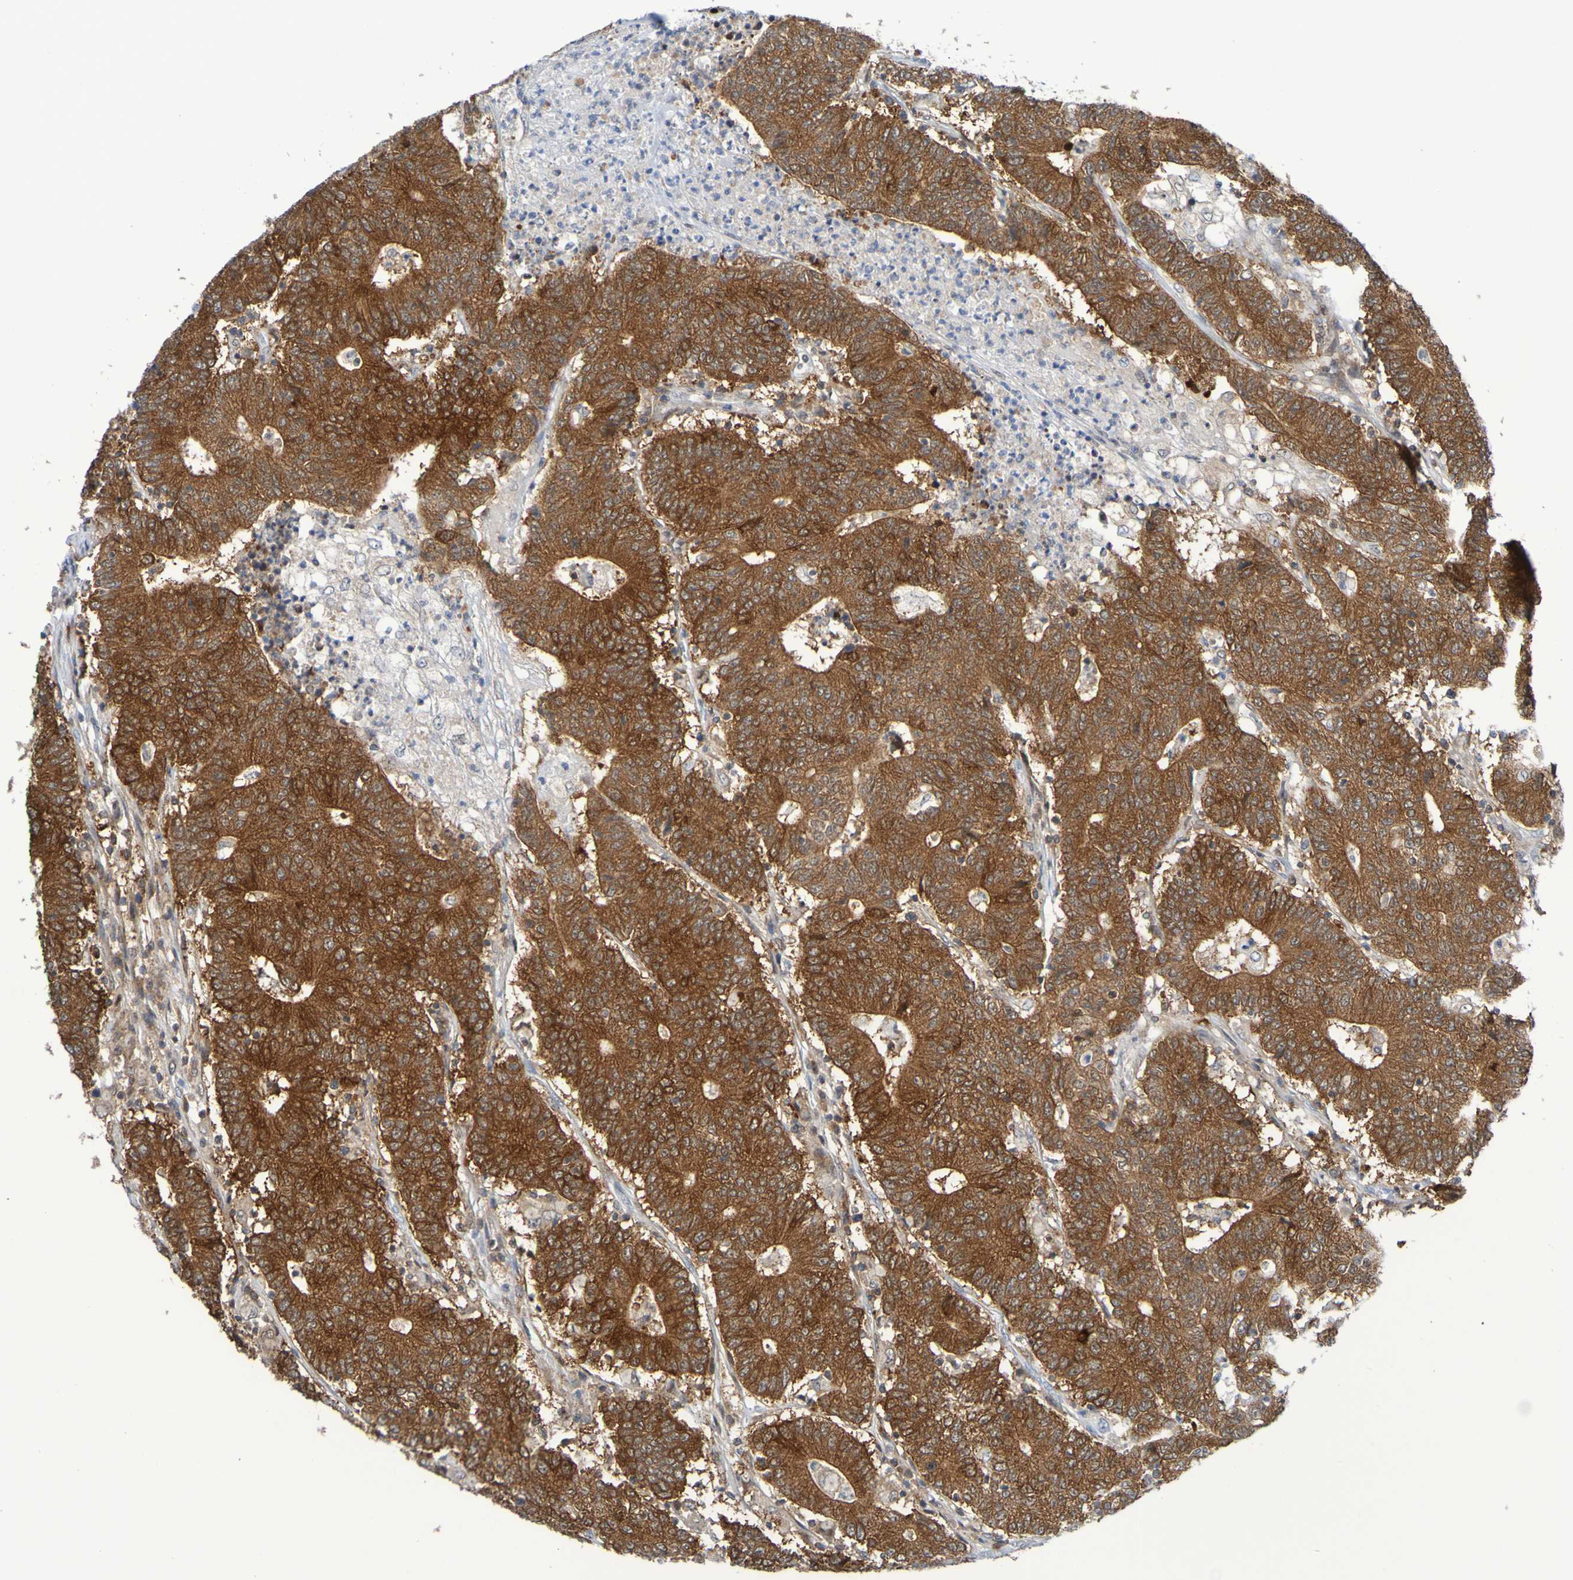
{"staining": {"intensity": "strong", "quantity": ">75%", "location": "cytoplasmic/membranous"}, "tissue": "colorectal cancer", "cell_type": "Tumor cells", "image_type": "cancer", "snomed": [{"axis": "morphology", "description": "Normal tissue, NOS"}, {"axis": "morphology", "description": "Adenocarcinoma, NOS"}, {"axis": "topography", "description": "Colon"}], "caption": "Tumor cells exhibit strong cytoplasmic/membranous staining in about >75% of cells in colorectal cancer (adenocarcinoma). The protein of interest is stained brown, and the nuclei are stained in blue (DAB (3,3'-diaminobenzidine) IHC with brightfield microscopy, high magnification).", "gene": "ATIC", "patient": {"sex": "female", "age": 75}}